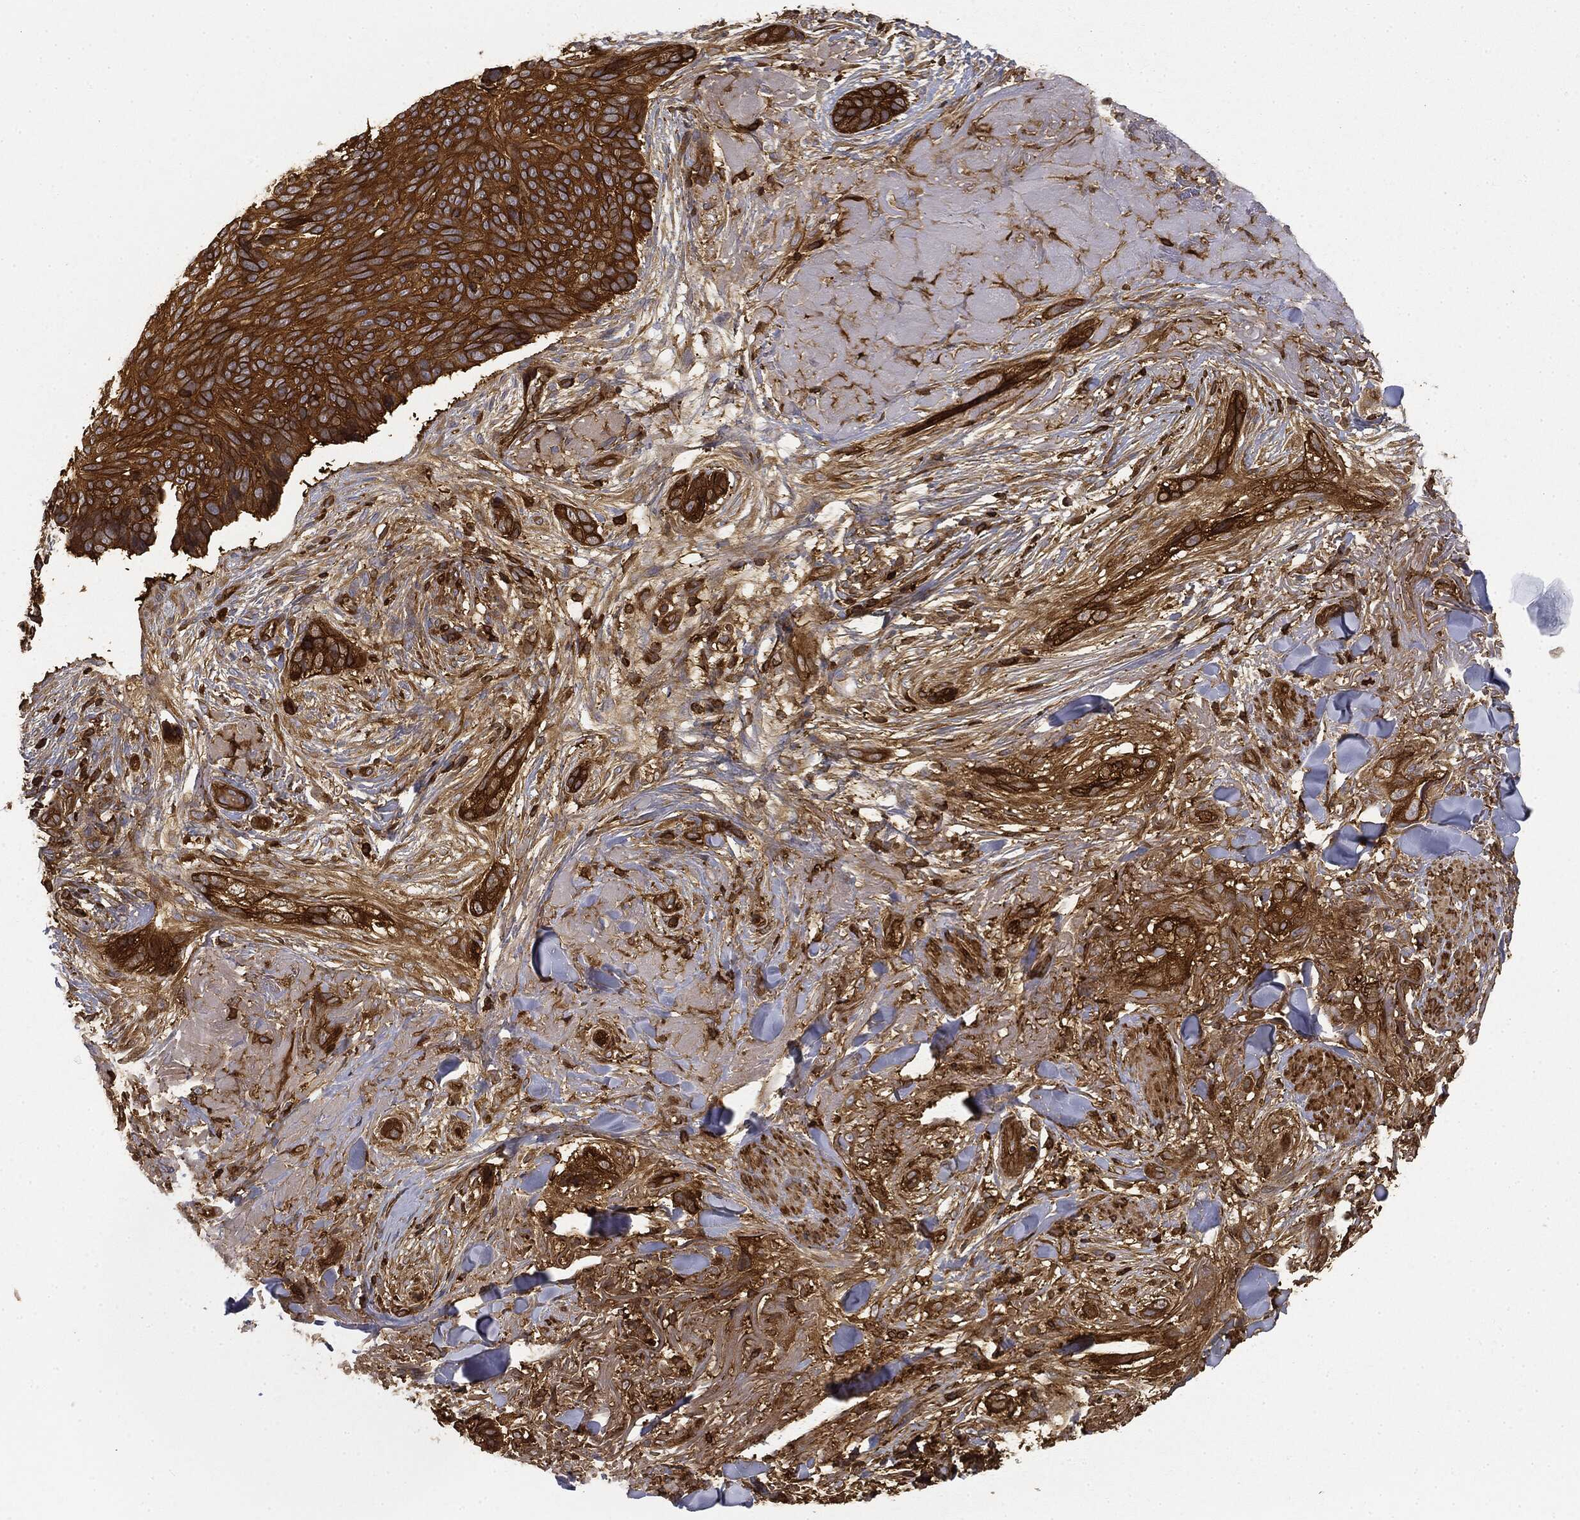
{"staining": {"intensity": "strong", "quantity": ">75%", "location": "cytoplasmic/membranous"}, "tissue": "skin cancer", "cell_type": "Tumor cells", "image_type": "cancer", "snomed": [{"axis": "morphology", "description": "Basal cell carcinoma"}, {"axis": "topography", "description": "Skin"}], "caption": "IHC (DAB (3,3'-diaminobenzidine)) staining of human skin cancer (basal cell carcinoma) shows strong cytoplasmic/membranous protein expression in approximately >75% of tumor cells. Immunohistochemistry stains the protein of interest in brown and the nuclei are stained blue.", "gene": "WDR1", "patient": {"sex": "male", "age": 91}}